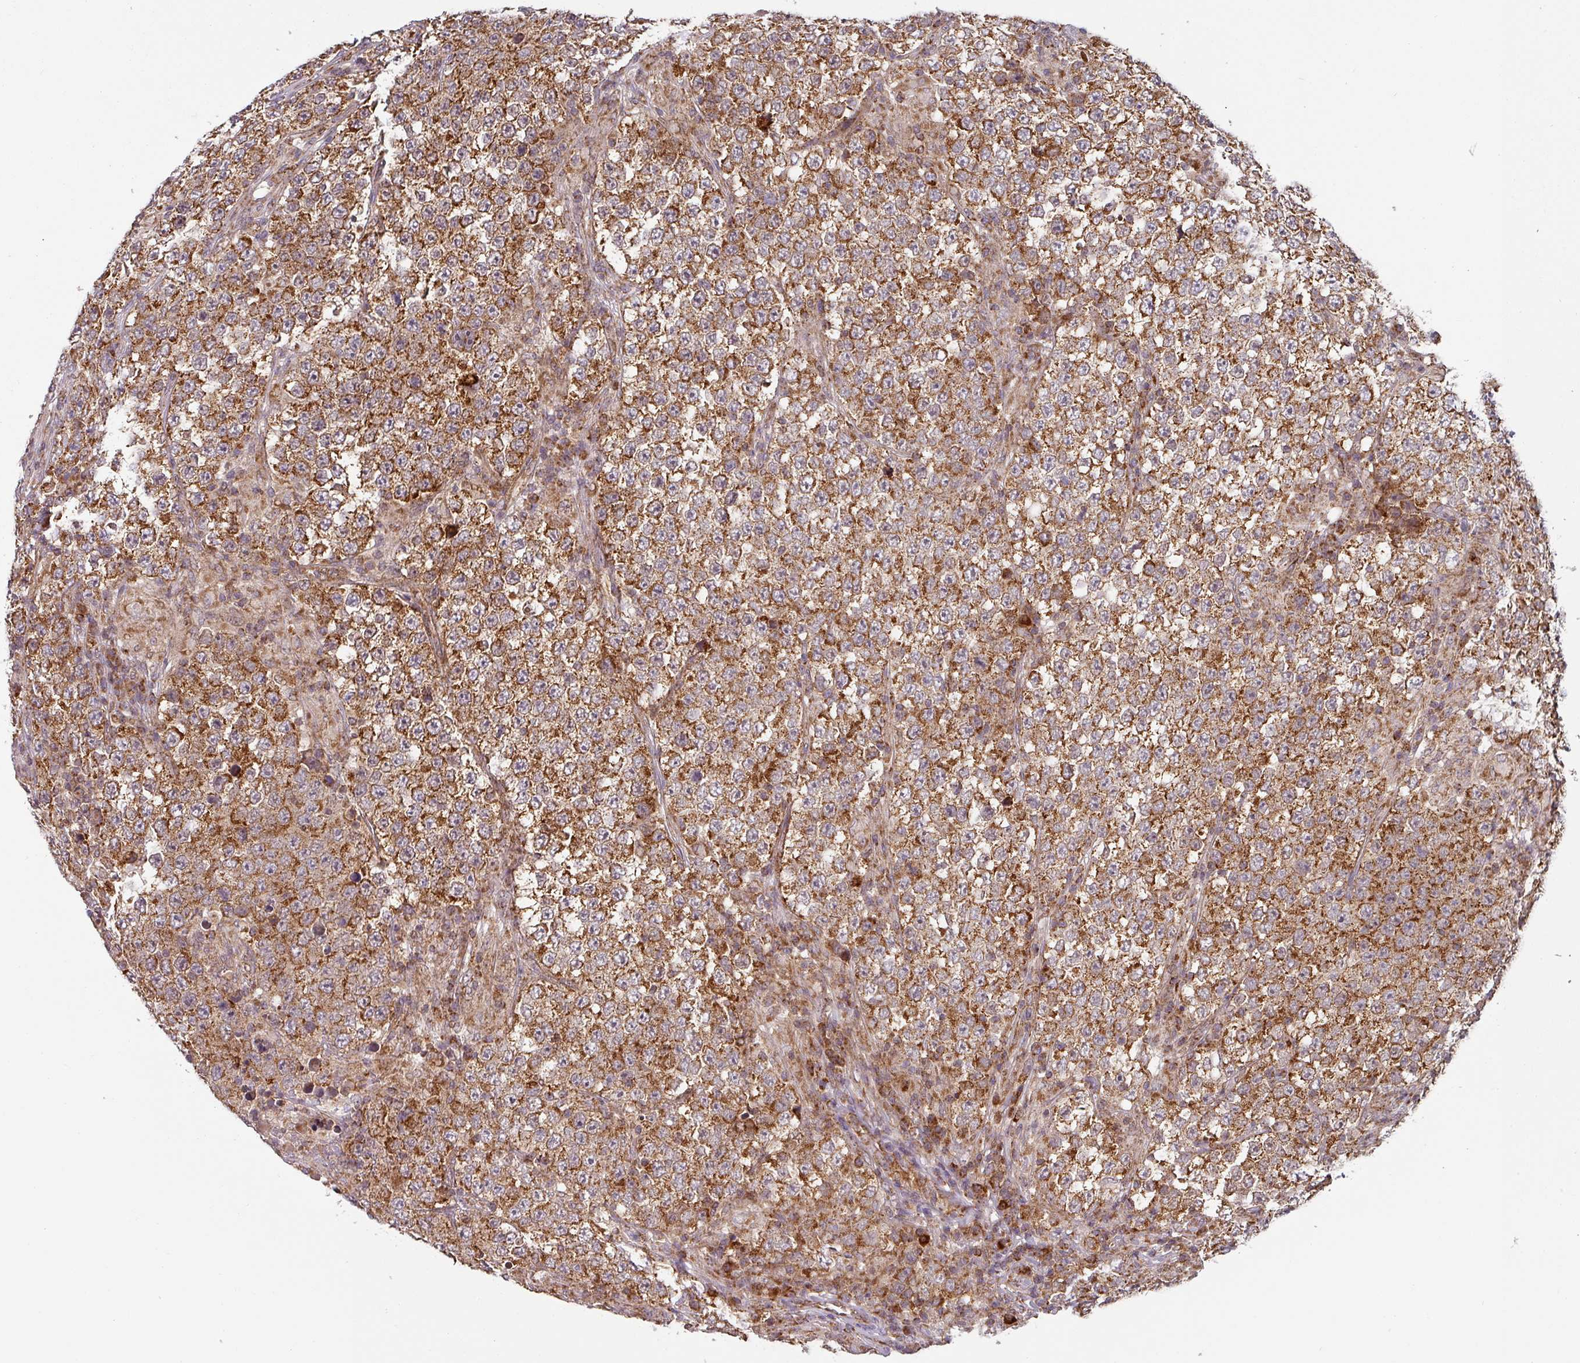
{"staining": {"intensity": "strong", "quantity": ">75%", "location": "cytoplasmic/membranous"}, "tissue": "testis cancer", "cell_type": "Tumor cells", "image_type": "cancer", "snomed": [{"axis": "morphology", "description": "Normal tissue, NOS"}, {"axis": "morphology", "description": "Urothelial carcinoma, High grade"}, {"axis": "morphology", "description": "Seminoma, NOS"}, {"axis": "morphology", "description": "Carcinoma, Embryonal, NOS"}, {"axis": "topography", "description": "Urinary bladder"}, {"axis": "topography", "description": "Testis"}], "caption": "This image demonstrates immunohistochemistry (IHC) staining of human seminoma (testis), with high strong cytoplasmic/membranous staining in about >75% of tumor cells.", "gene": "MRPS16", "patient": {"sex": "male", "age": 41}}